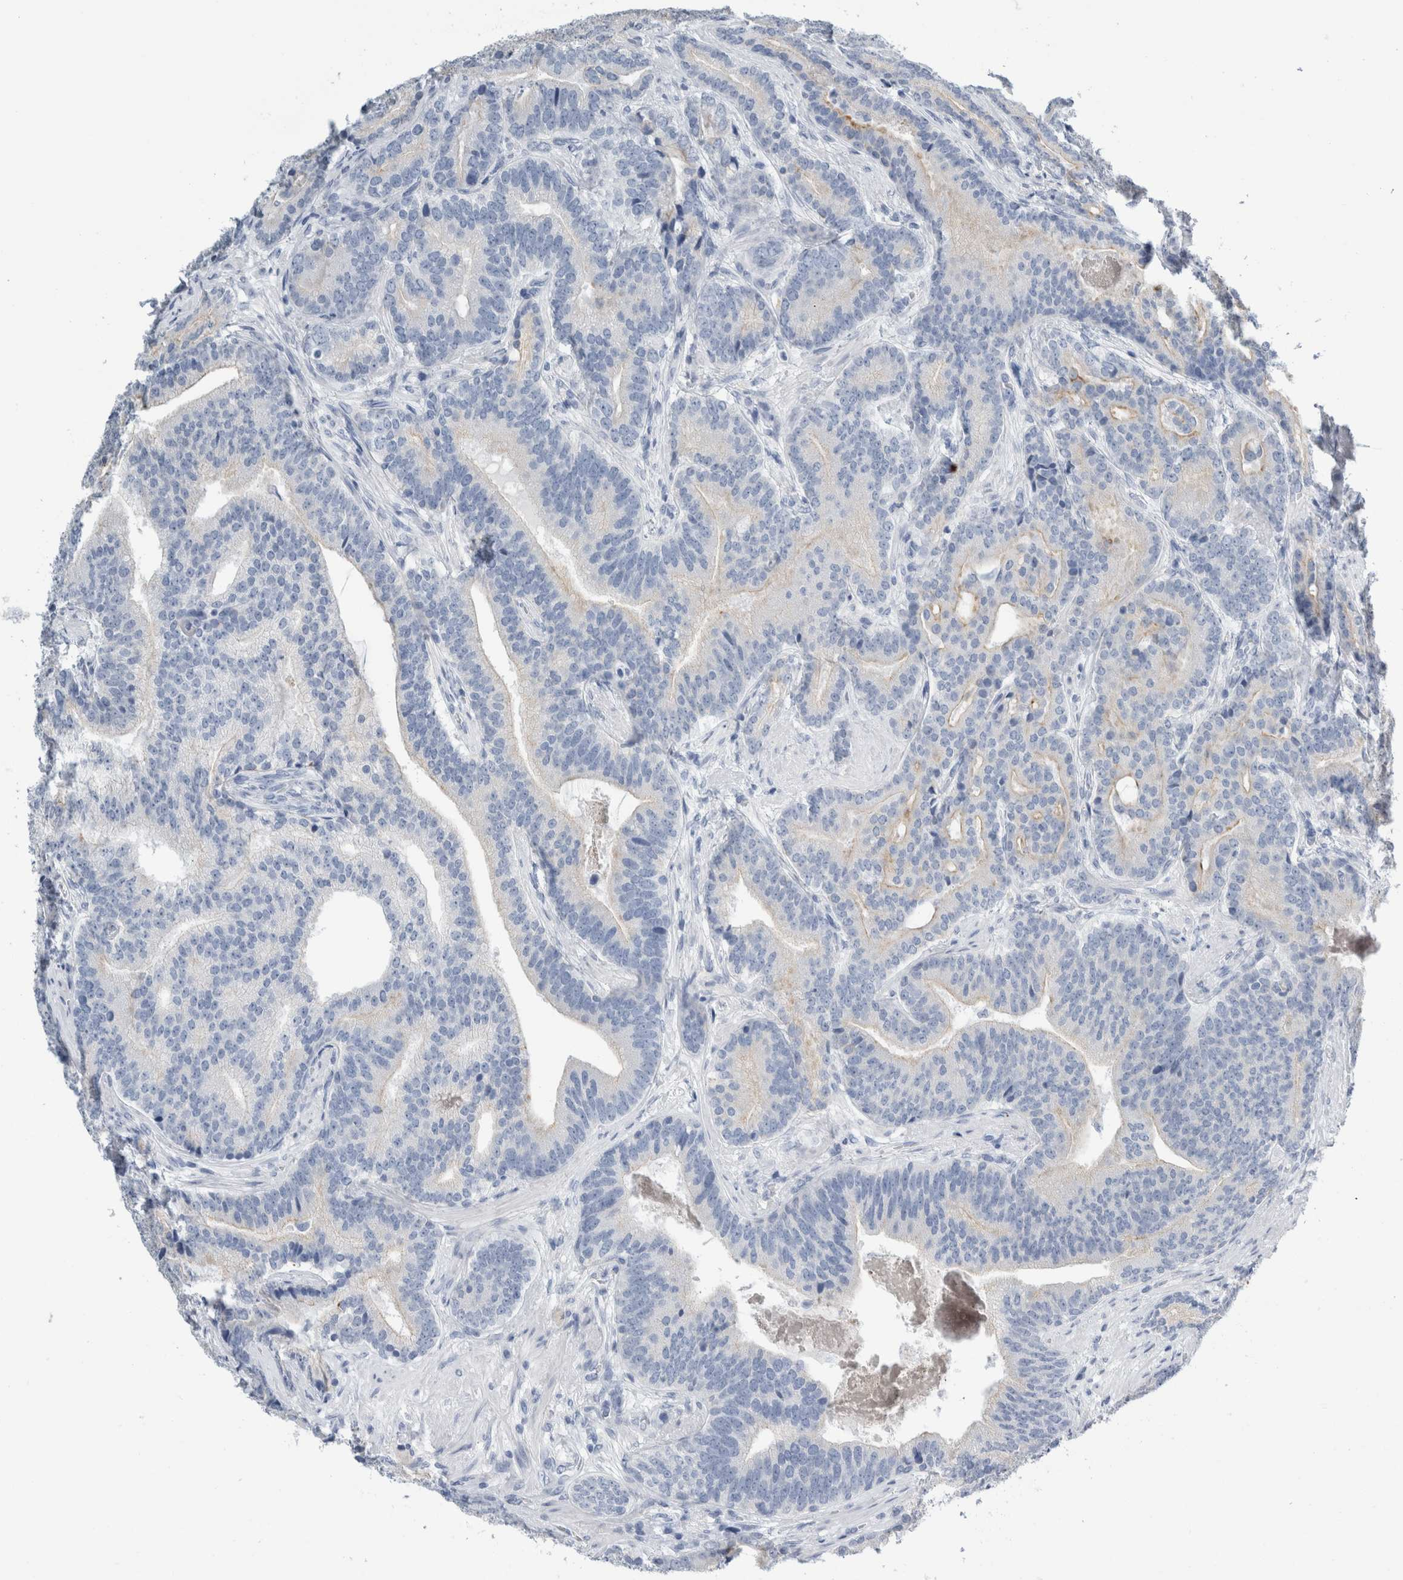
{"staining": {"intensity": "negative", "quantity": "none", "location": "none"}, "tissue": "prostate cancer", "cell_type": "Tumor cells", "image_type": "cancer", "snomed": [{"axis": "morphology", "description": "Adenocarcinoma, High grade"}, {"axis": "topography", "description": "Prostate"}], "caption": "An immunohistochemistry histopathology image of prostate cancer (high-grade adenocarcinoma) is shown. There is no staining in tumor cells of prostate cancer (high-grade adenocarcinoma).", "gene": "RPH3AL", "patient": {"sex": "male", "age": 55}}